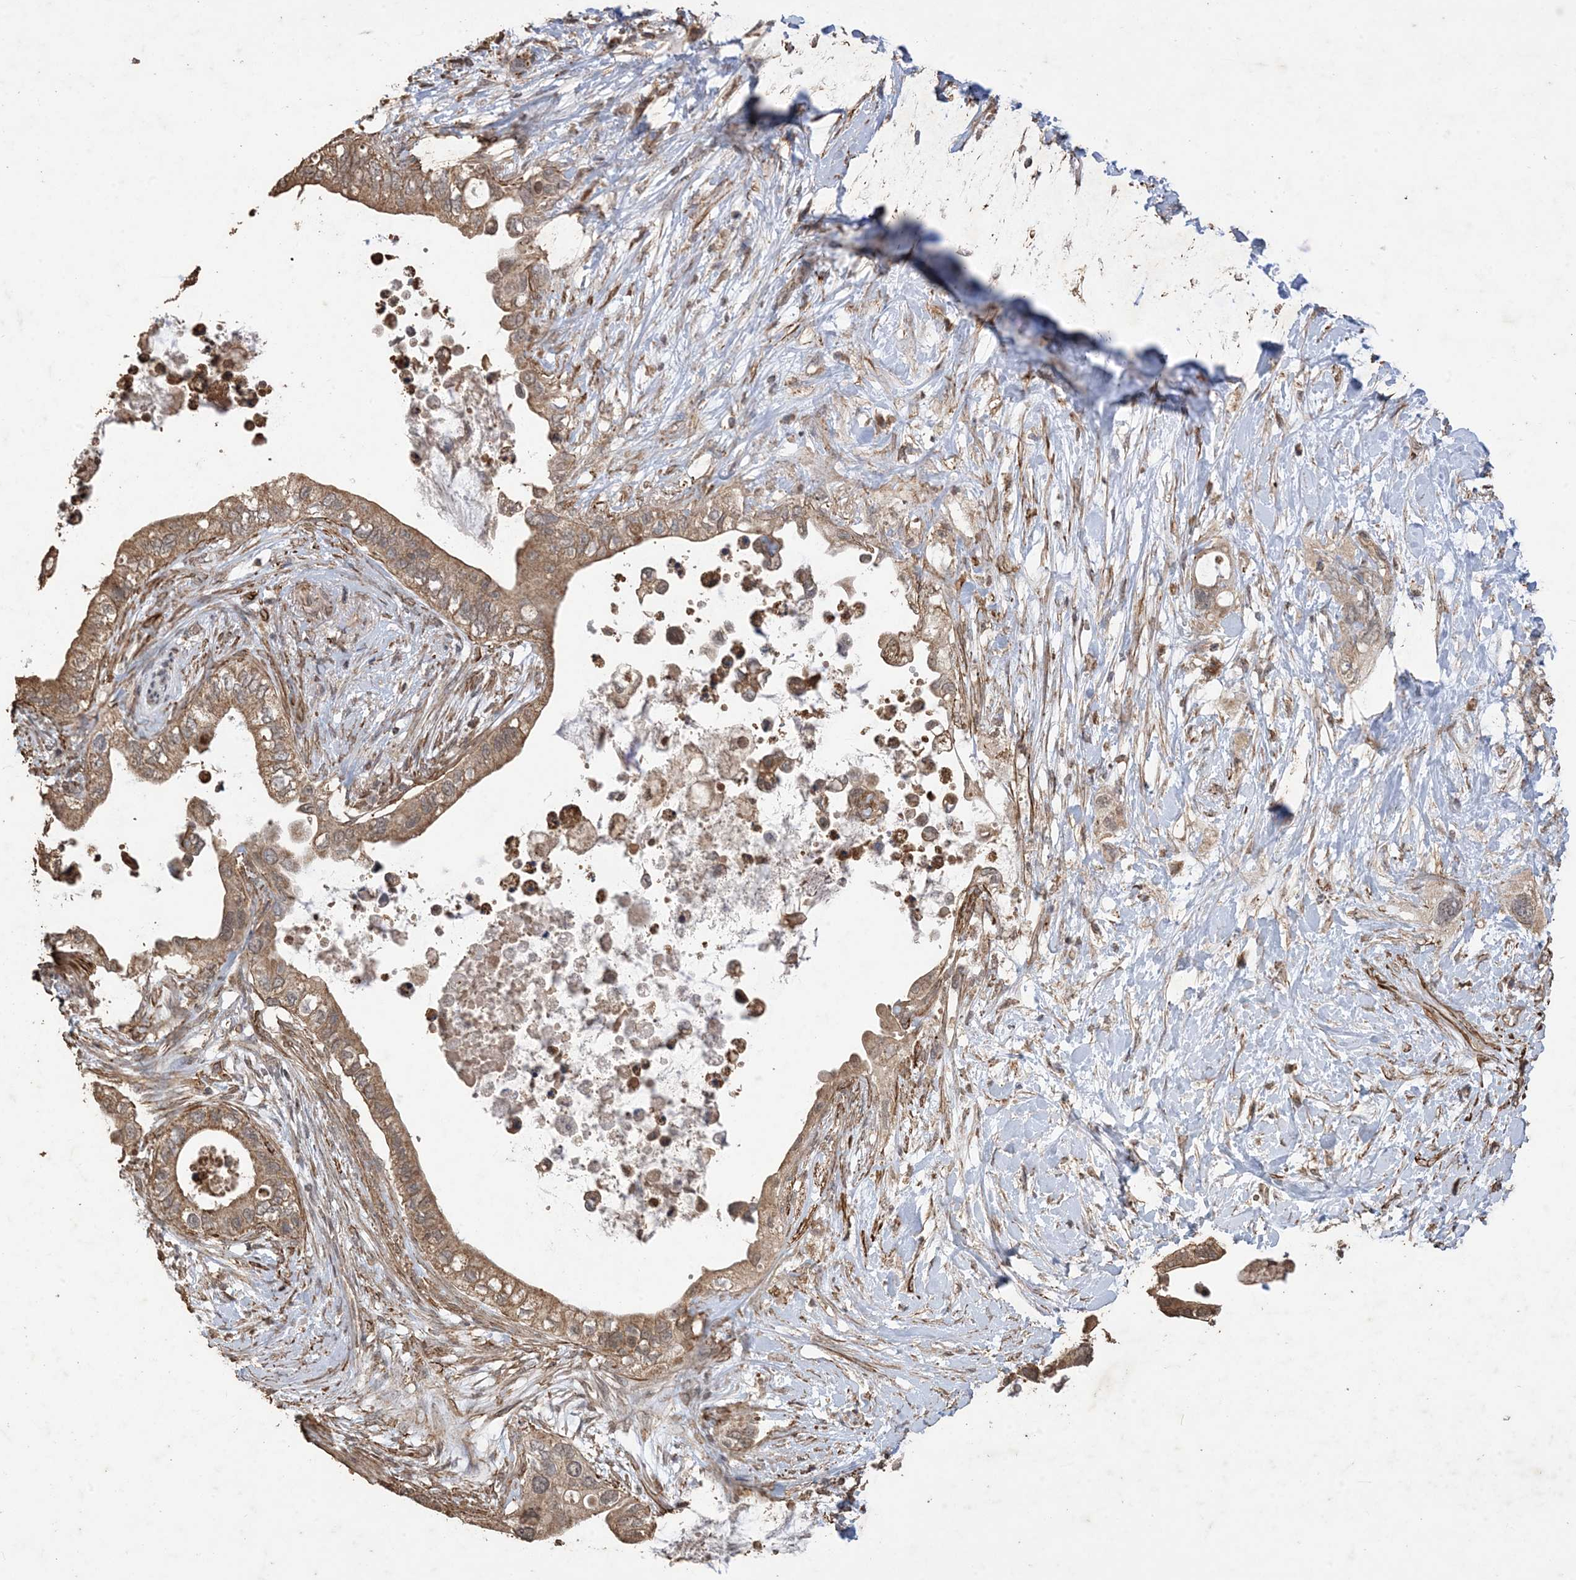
{"staining": {"intensity": "moderate", "quantity": ">75%", "location": "cytoplasmic/membranous"}, "tissue": "pancreatic cancer", "cell_type": "Tumor cells", "image_type": "cancer", "snomed": [{"axis": "morphology", "description": "Adenocarcinoma, NOS"}, {"axis": "topography", "description": "Pancreas"}], "caption": "Moderate cytoplasmic/membranous staining for a protein is seen in about >75% of tumor cells of pancreatic cancer (adenocarcinoma) using immunohistochemistry (IHC).", "gene": "HPS4", "patient": {"sex": "female", "age": 56}}